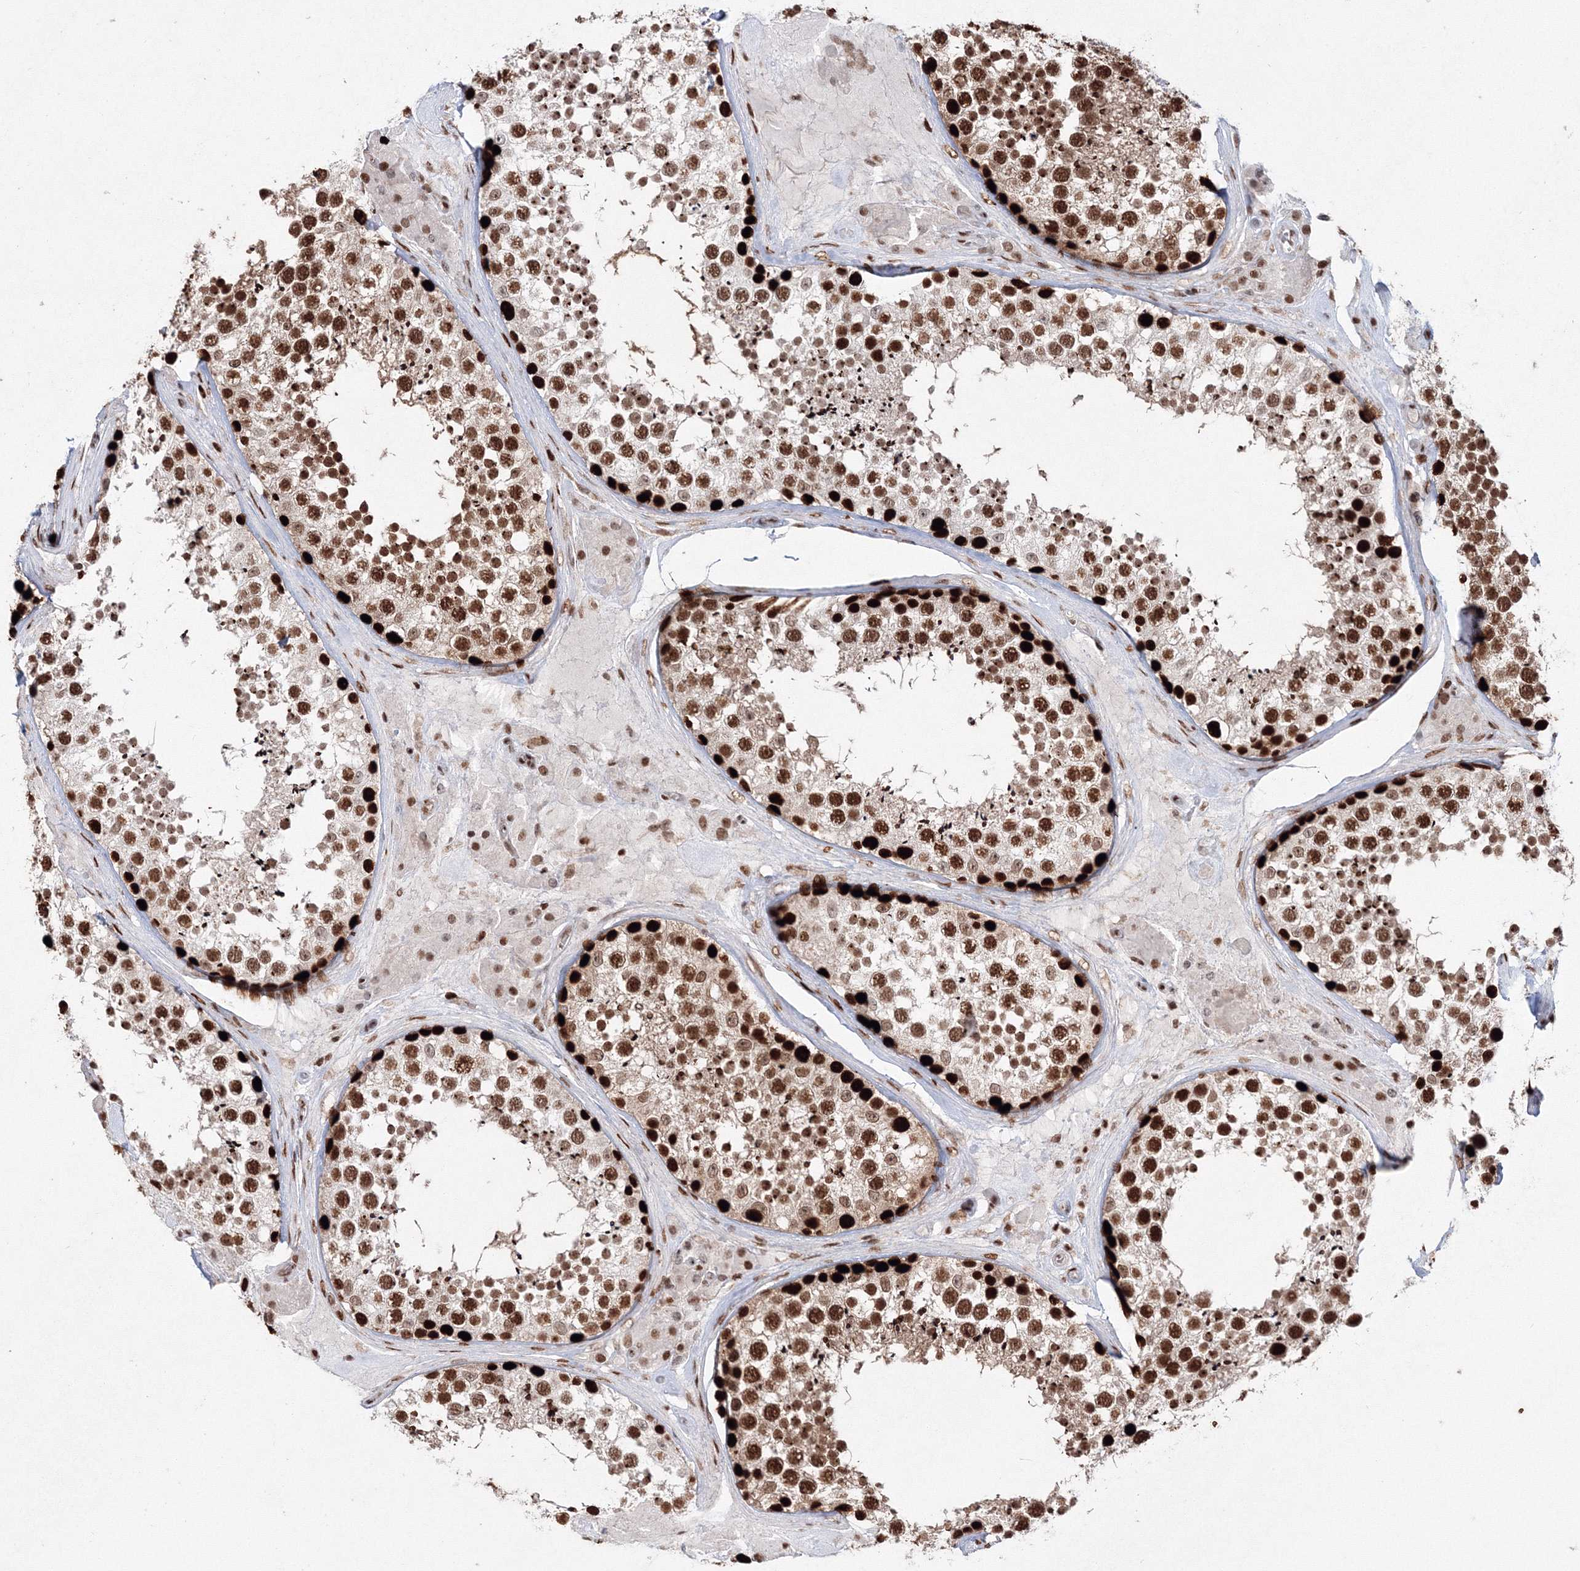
{"staining": {"intensity": "strong", "quantity": ">75%", "location": "nuclear"}, "tissue": "testis", "cell_type": "Cells in seminiferous ducts", "image_type": "normal", "snomed": [{"axis": "morphology", "description": "Normal tissue, NOS"}, {"axis": "topography", "description": "Testis"}], "caption": "Testis stained with a brown dye reveals strong nuclear positive positivity in about >75% of cells in seminiferous ducts.", "gene": "LIG1", "patient": {"sex": "male", "age": 46}}